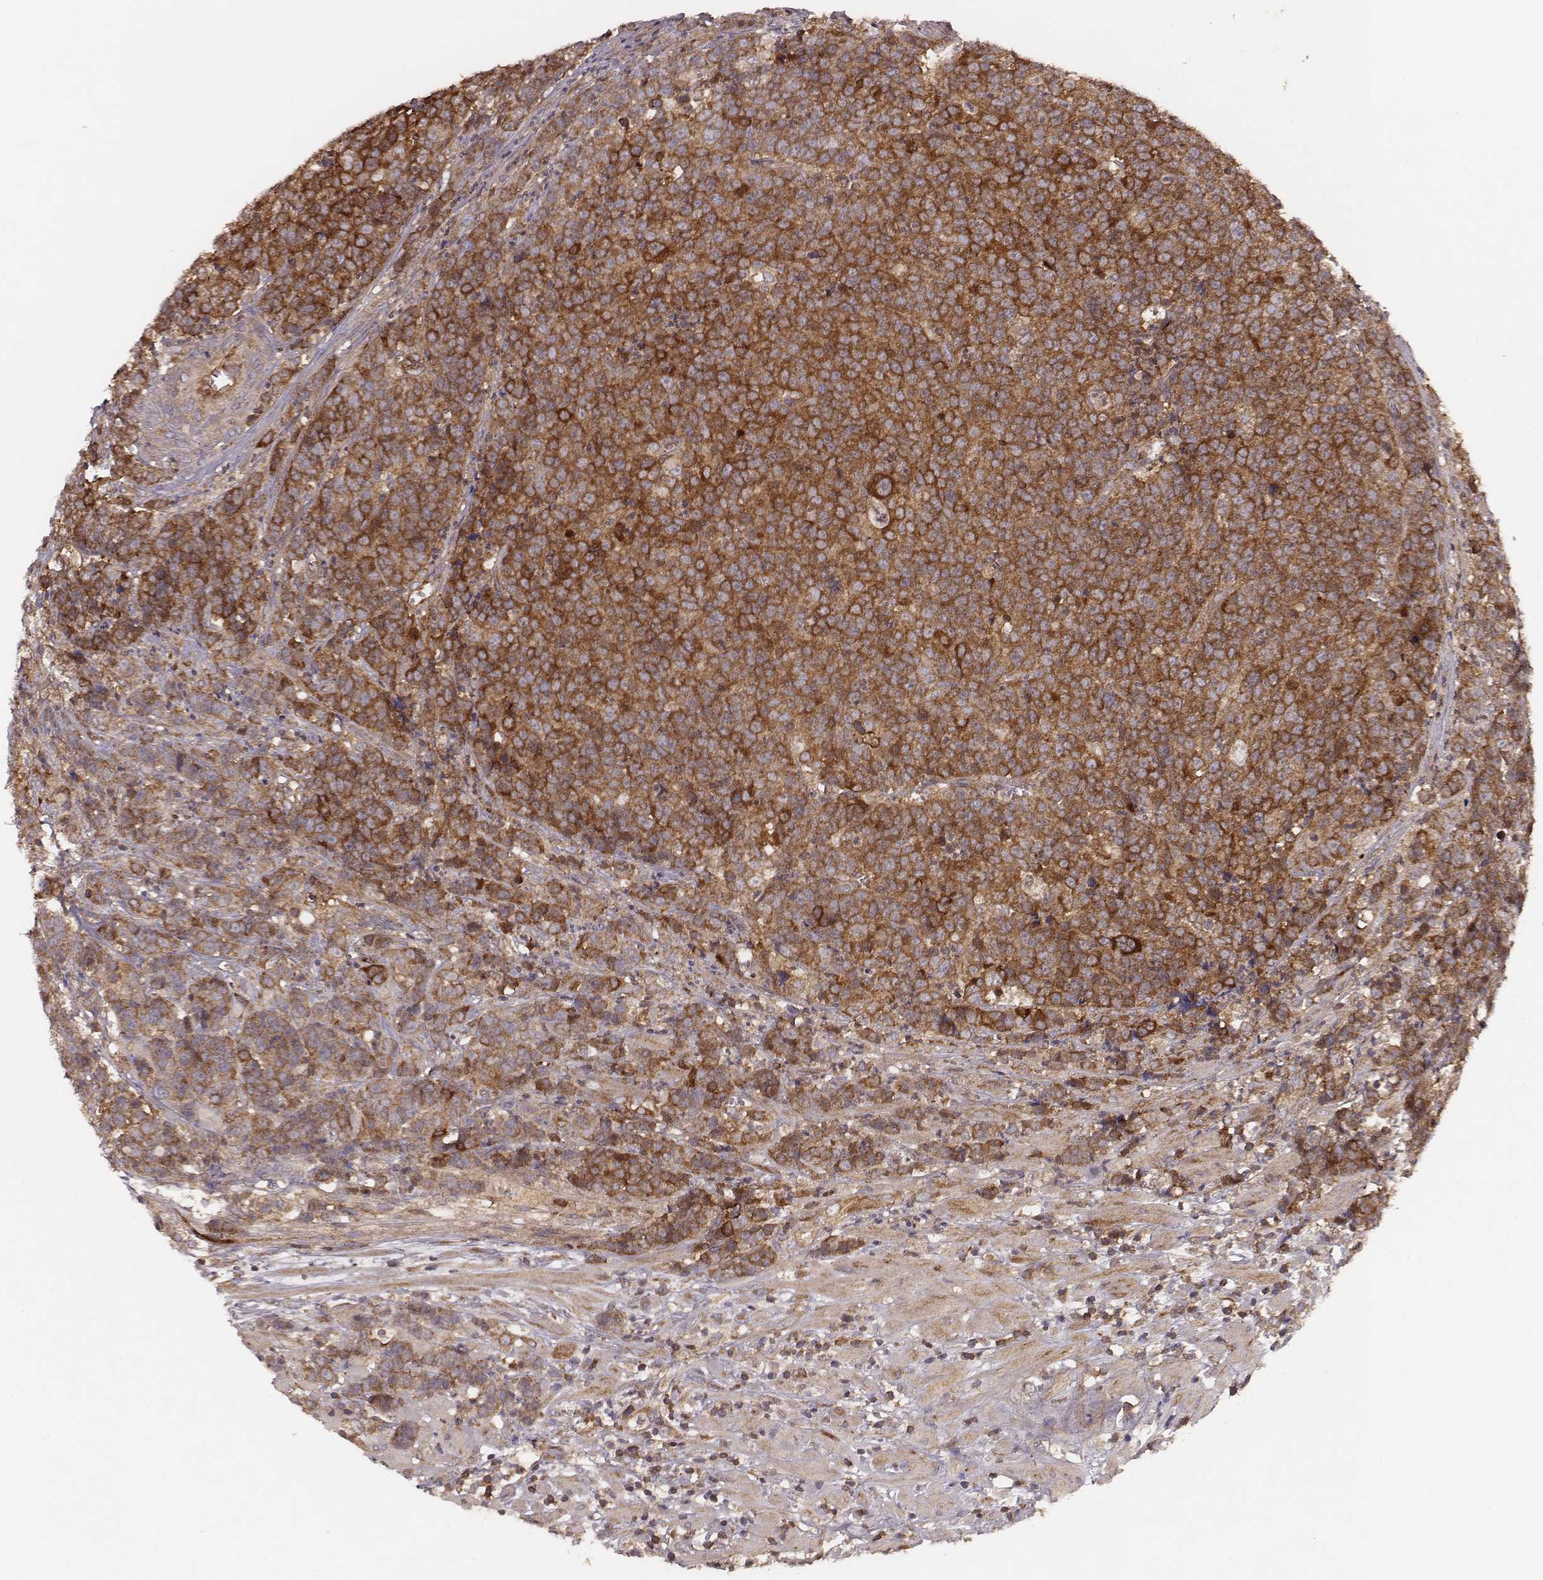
{"staining": {"intensity": "strong", "quantity": ">75%", "location": "cytoplasmic/membranous"}, "tissue": "prostate cancer", "cell_type": "Tumor cells", "image_type": "cancer", "snomed": [{"axis": "morphology", "description": "Adenocarcinoma, NOS"}, {"axis": "topography", "description": "Prostate"}], "caption": "A high amount of strong cytoplasmic/membranous expression is seen in approximately >75% of tumor cells in prostate cancer (adenocarcinoma) tissue.", "gene": "CARS1", "patient": {"sex": "male", "age": 67}}